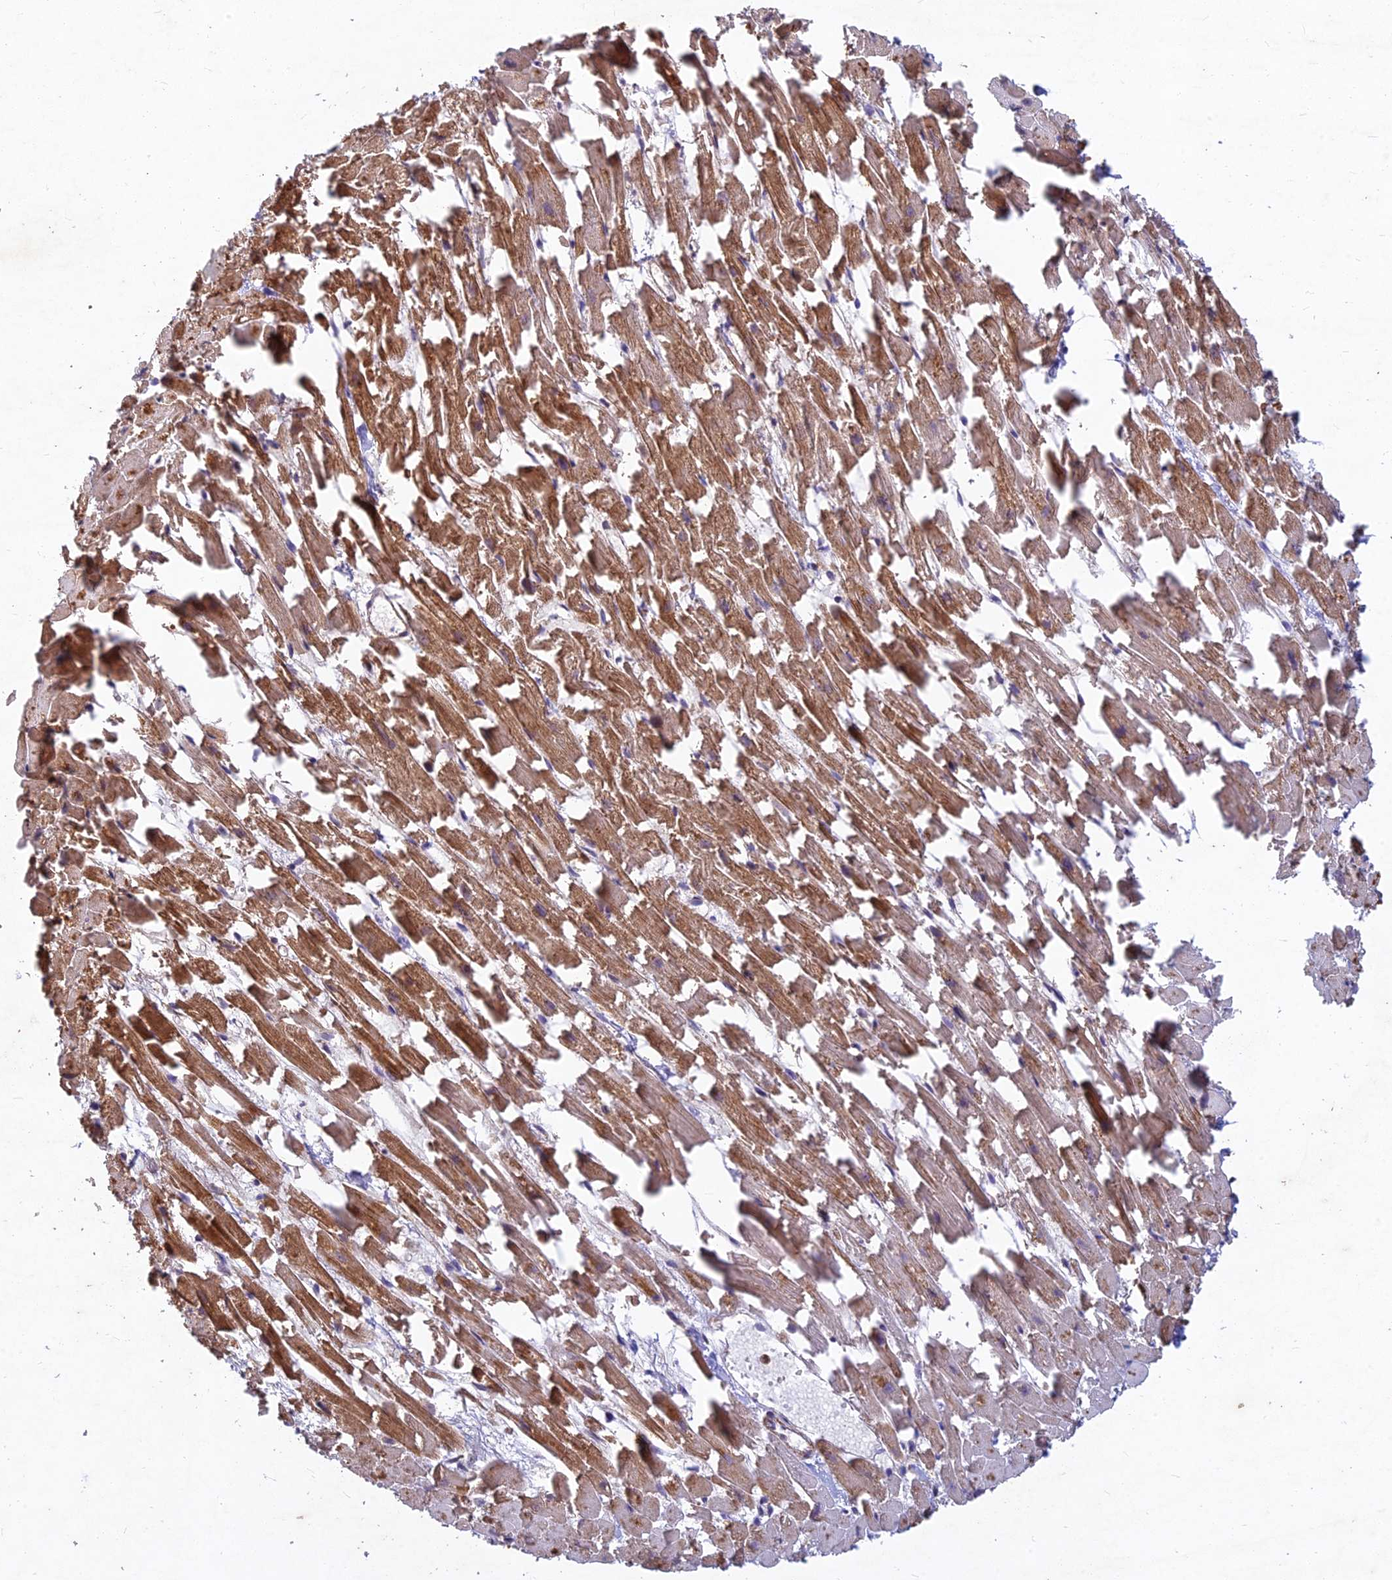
{"staining": {"intensity": "moderate", "quantity": ">75%", "location": "cytoplasmic/membranous"}, "tissue": "heart muscle", "cell_type": "Cardiomyocytes", "image_type": "normal", "snomed": [{"axis": "morphology", "description": "Normal tissue, NOS"}, {"axis": "topography", "description": "Heart"}], "caption": "DAB immunohistochemical staining of unremarkable heart muscle displays moderate cytoplasmic/membranous protein expression in approximately >75% of cardiomyocytes.", "gene": "RELCH", "patient": {"sex": "female", "age": 64}}